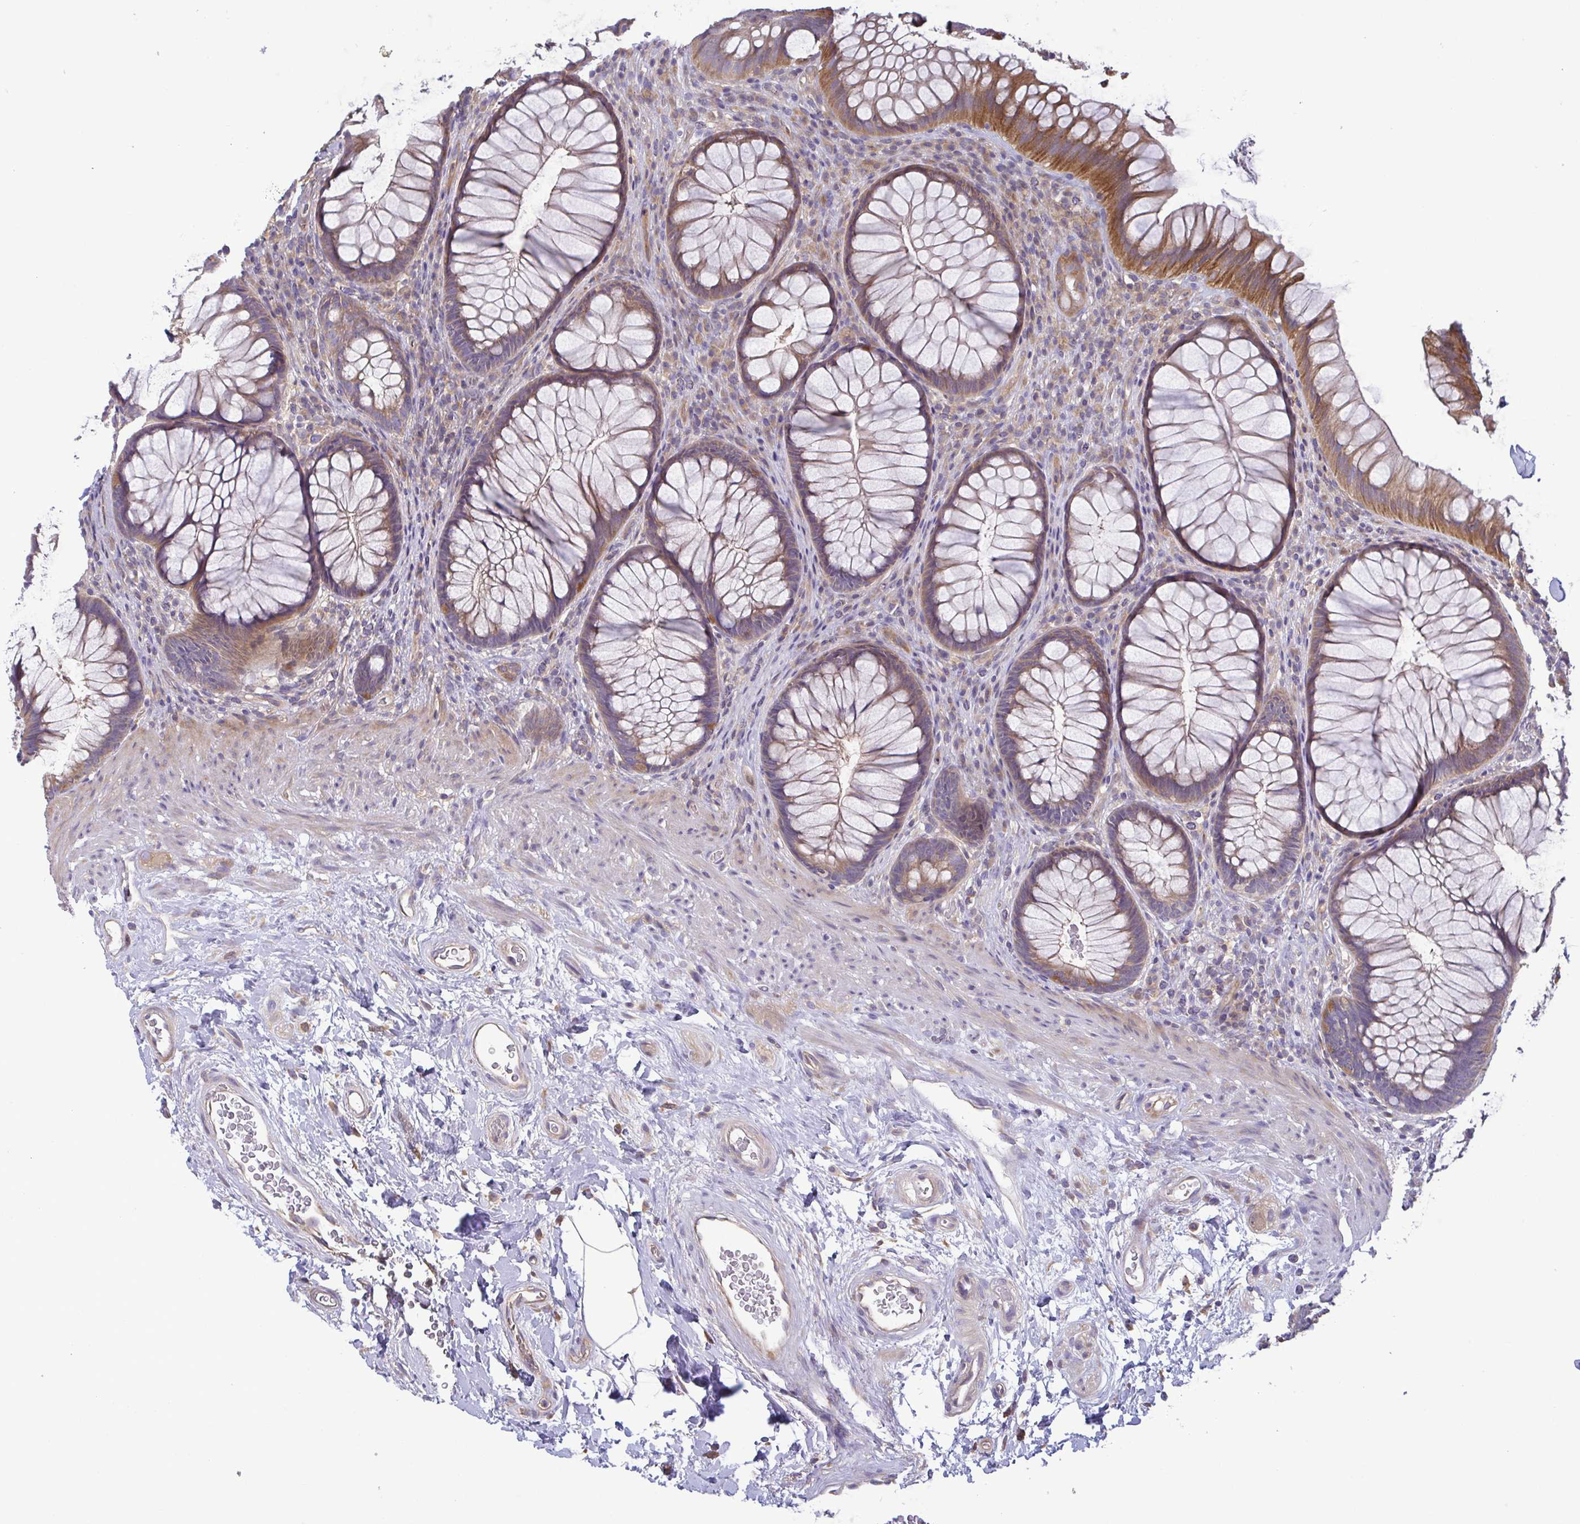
{"staining": {"intensity": "moderate", "quantity": ">75%", "location": "cytoplasmic/membranous"}, "tissue": "rectum", "cell_type": "Glandular cells", "image_type": "normal", "snomed": [{"axis": "morphology", "description": "Normal tissue, NOS"}, {"axis": "topography", "description": "Smooth muscle"}, {"axis": "topography", "description": "Rectum"}], "caption": "Human rectum stained with a brown dye shows moderate cytoplasmic/membranous positive positivity in about >75% of glandular cells.", "gene": "LMF2", "patient": {"sex": "male", "age": 53}}